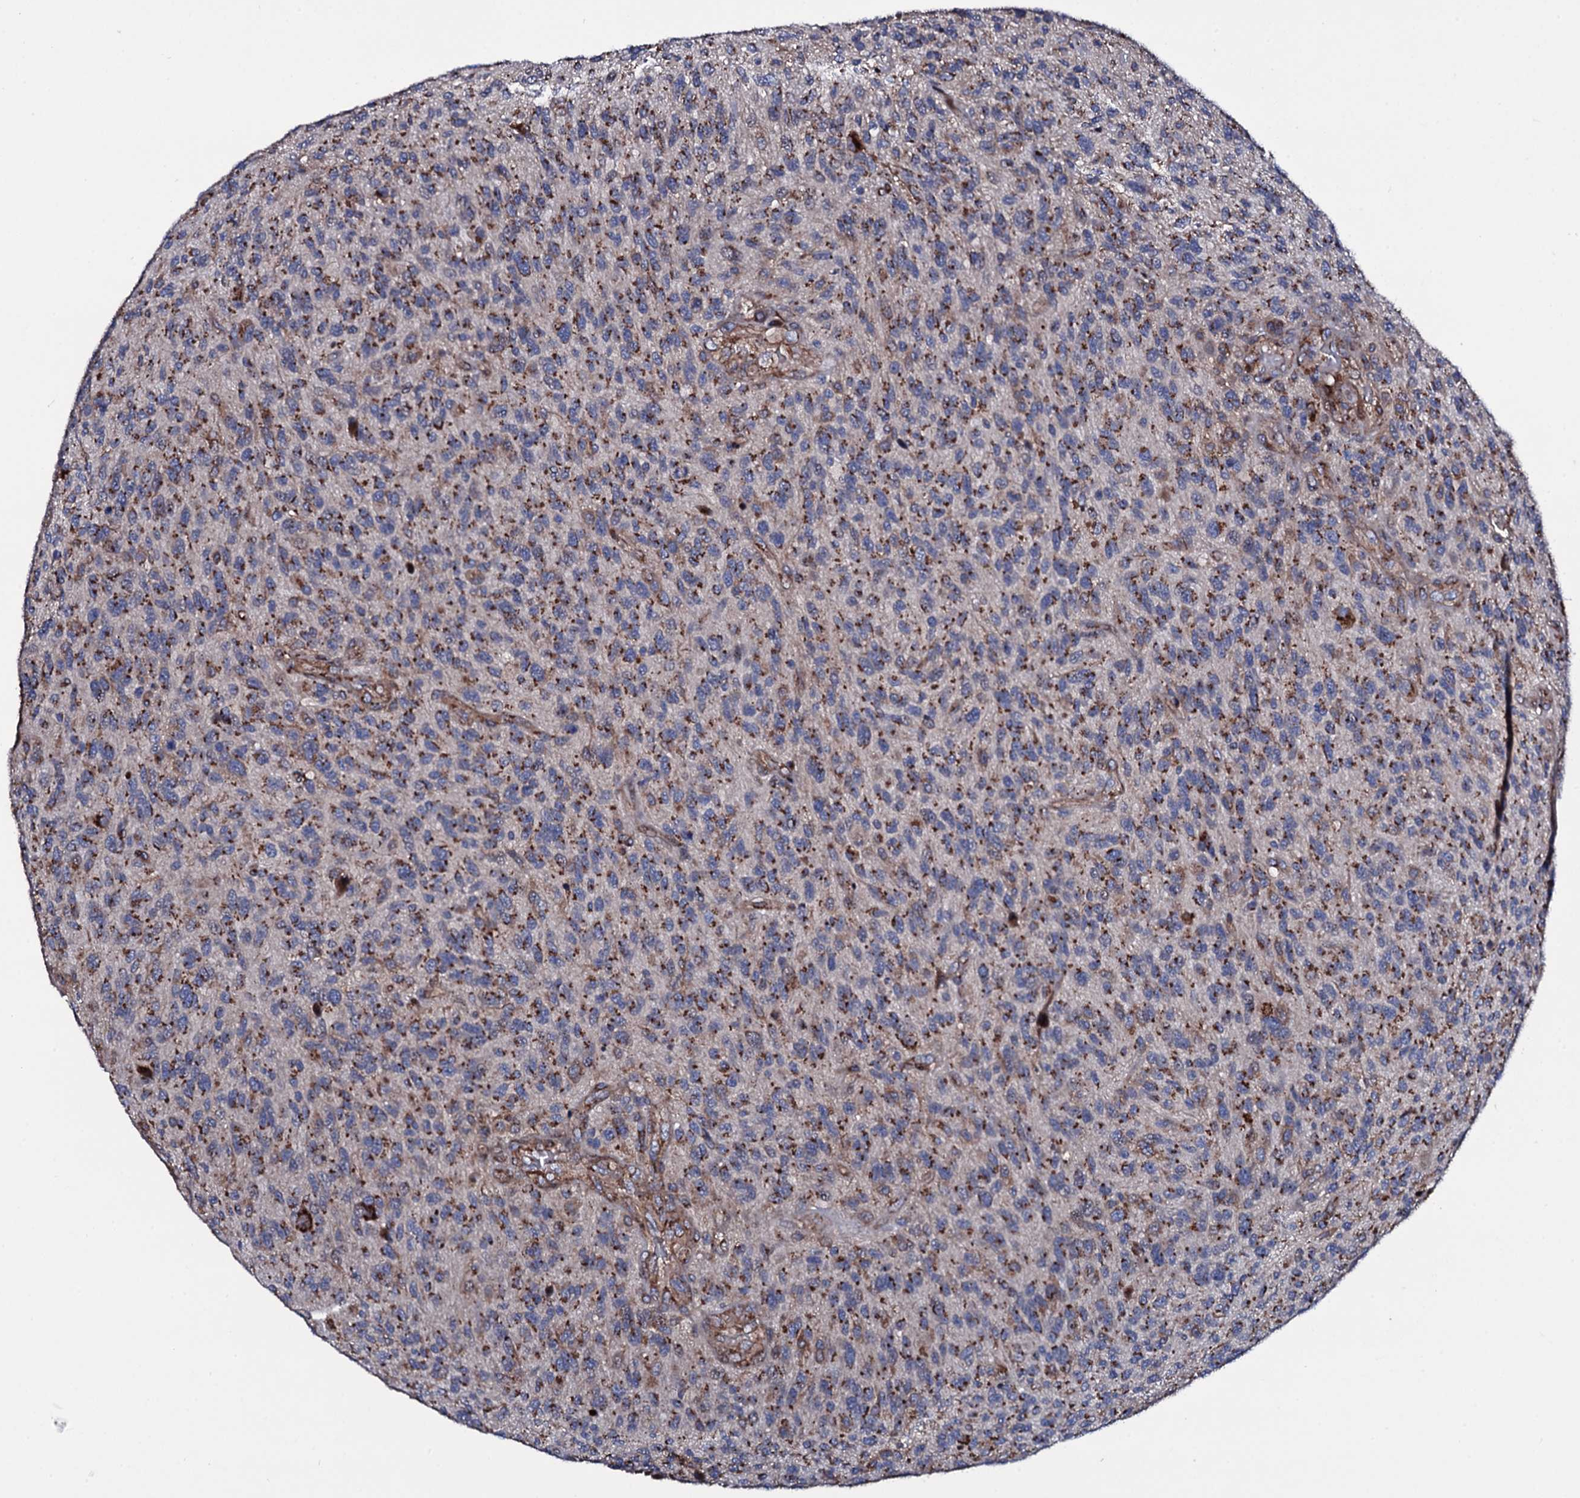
{"staining": {"intensity": "strong", "quantity": "25%-75%", "location": "cytoplasmic/membranous"}, "tissue": "glioma", "cell_type": "Tumor cells", "image_type": "cancer", "snomed": [{"axis": "morphology", "description": "Glioma, malignant, High grade"}, {"axis": "topography", "description": "Brain"}], "caption": "Human high-grade glioma (malignant) stained with a protein marker demonstrates strong staining in tumor cells.", "gene": "PLET1", "patient": {"sex": "male", "age": 47}}